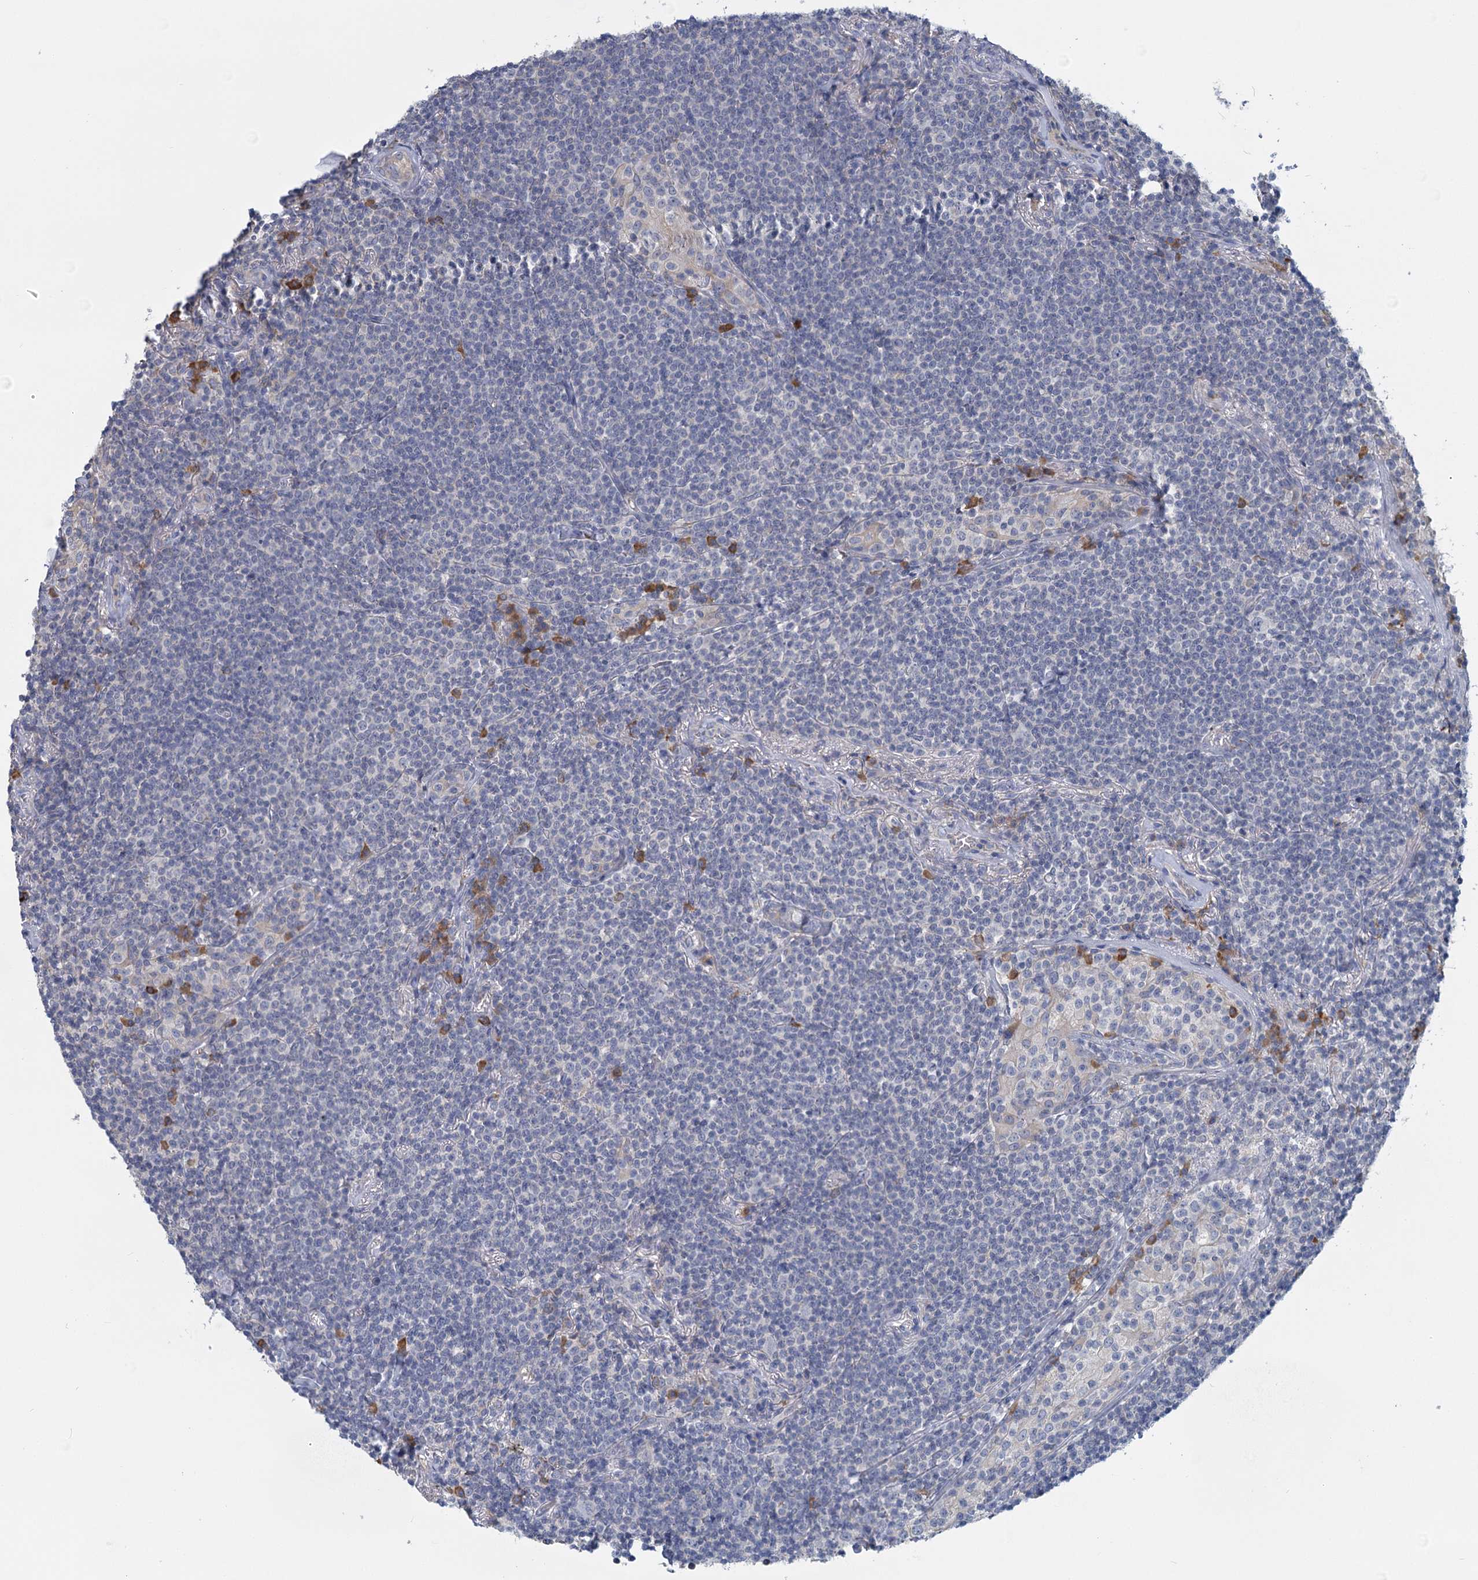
{"staining": {"intensity": "negative", "quantity": "none", "location": "none"}, "tissue": "lymphoma", "cell_type": "Tumor cells", "image_type": "cancer", "snomed": [{"axis": "morphology", "description": "Malignant lymphoma, non-Hodgkin's type, Low grade"}, {"axis": "topography", "description": "Lung"}], "caption": "IHC of human malignant lymphoma, non-Hodgkin's type (low-grade) demonstrates no staining in tumor cells.", "gene": "ANKRD16", "patient": {"sex": "female", "age": 71}}